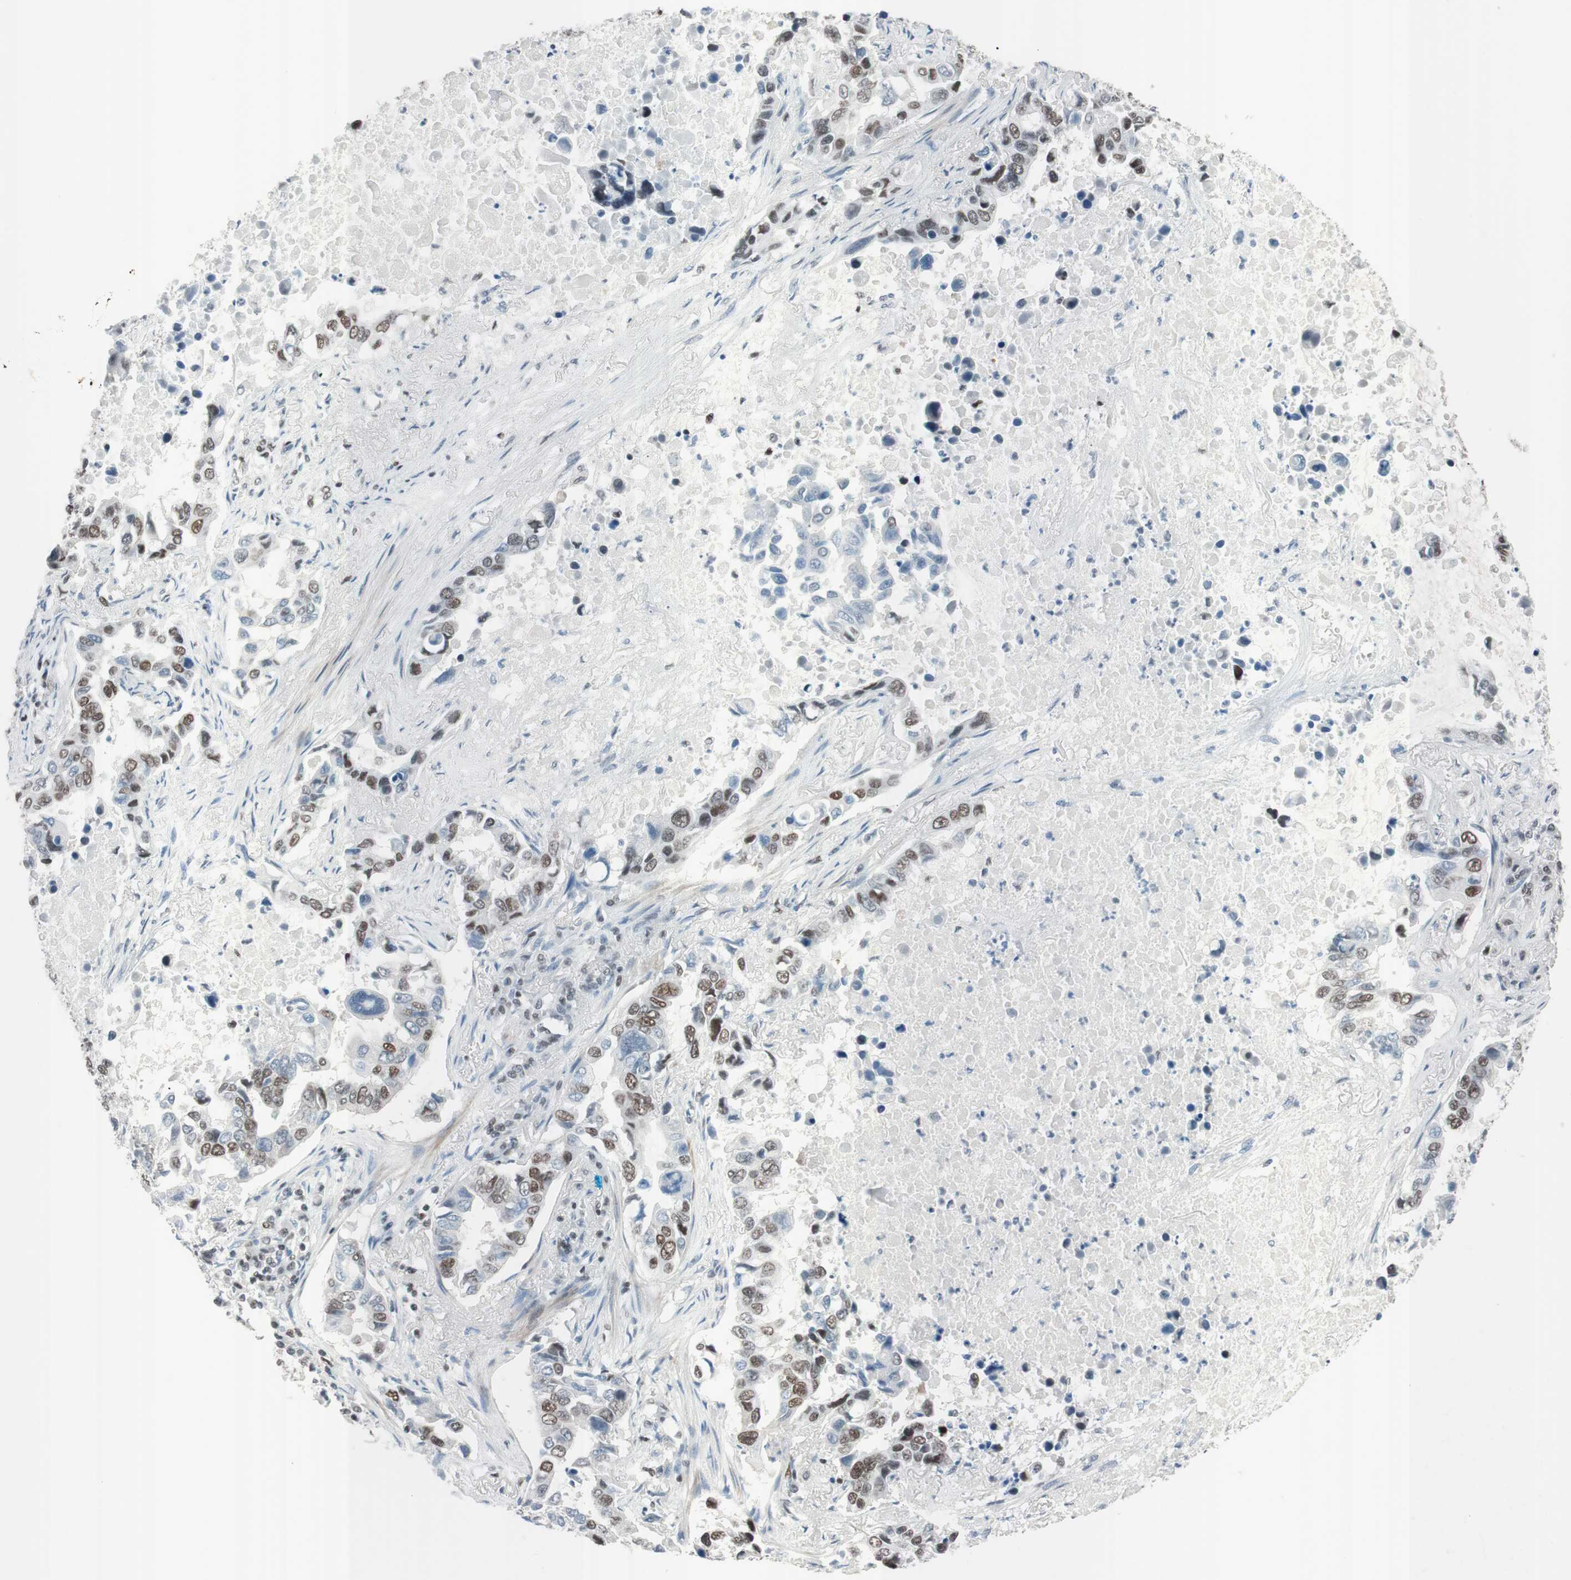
{"staining": {"intensity": "strong", "quantity": ">75%", "location": "nuclear"}, "tissue": "lung cancer", "cell_type": "Tumor cells", "image_type": "cancer", "snomed": [{"axis": "morphology", "description": "Adenocarcinoma, NOS"}, {"axis": "topography", "description": "Lung"}], "caption": "Tumor cells display strong nuclear staining in about >75% of cells in lung cancer.", "gene": "ARID1A", "patient": {"sex": "male", "age": 64}}